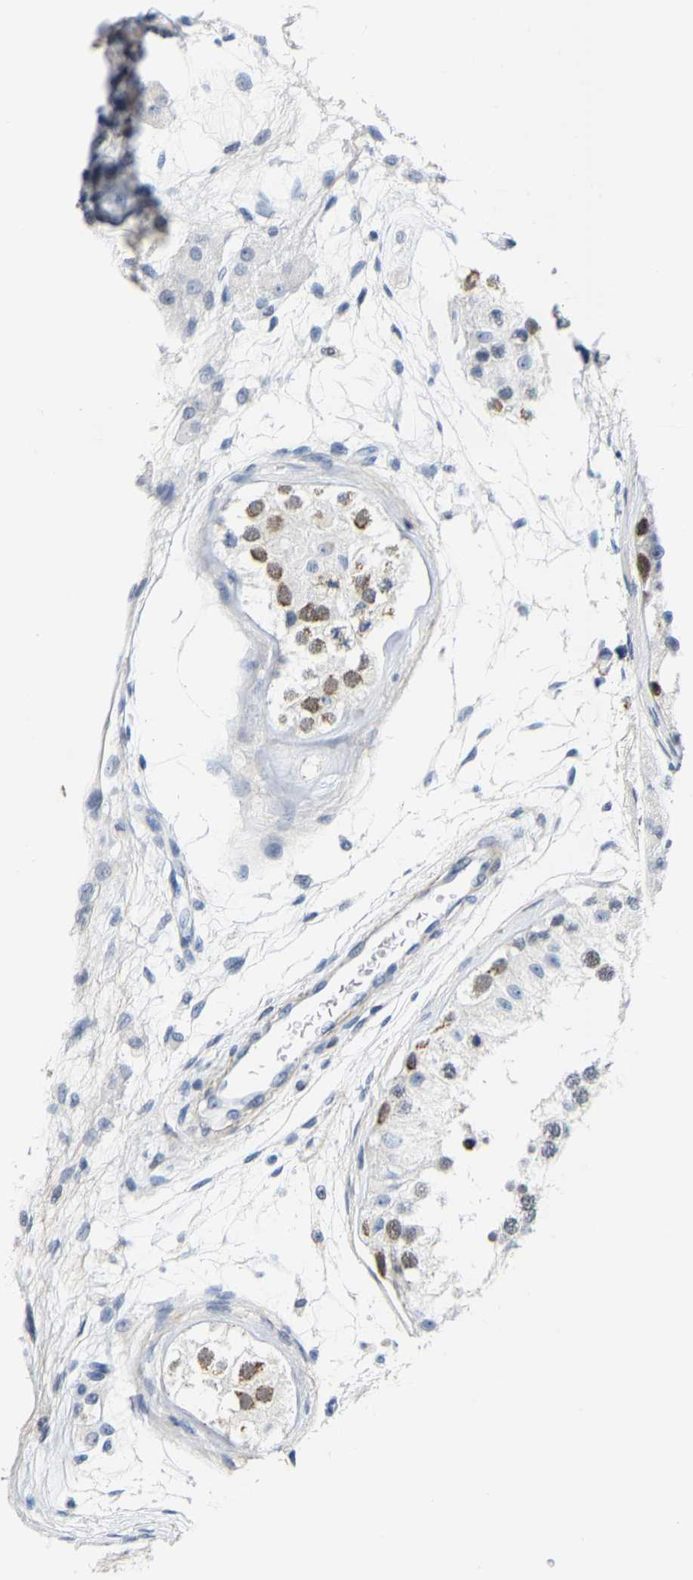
{"staining": {"intensity": "moderate", "quantity": "25%-75%", "location": "nuclear"}, "tissue": "testis", "cell_type": "Cells in seminiferous ducts", "image_type": "normal", "snomed": [{"axis": "morphology", "description": "Normal tissue, NOS"}, {"axis": "morphology", "description": "Adenocarcinoma, metastatic, NOS"}, {"axis": "topography", "description": "Testis"}], "caption": "Protein expression analysis of unremarkable human testis reveals moderate nuclear expression in about 25%-75% of cells in seminiferous ducts. (DAB = brown stain, brightfield microscopy at high magnification).", "gene": "FAM180A", "patient": {"sex": "male", "age": 26}}